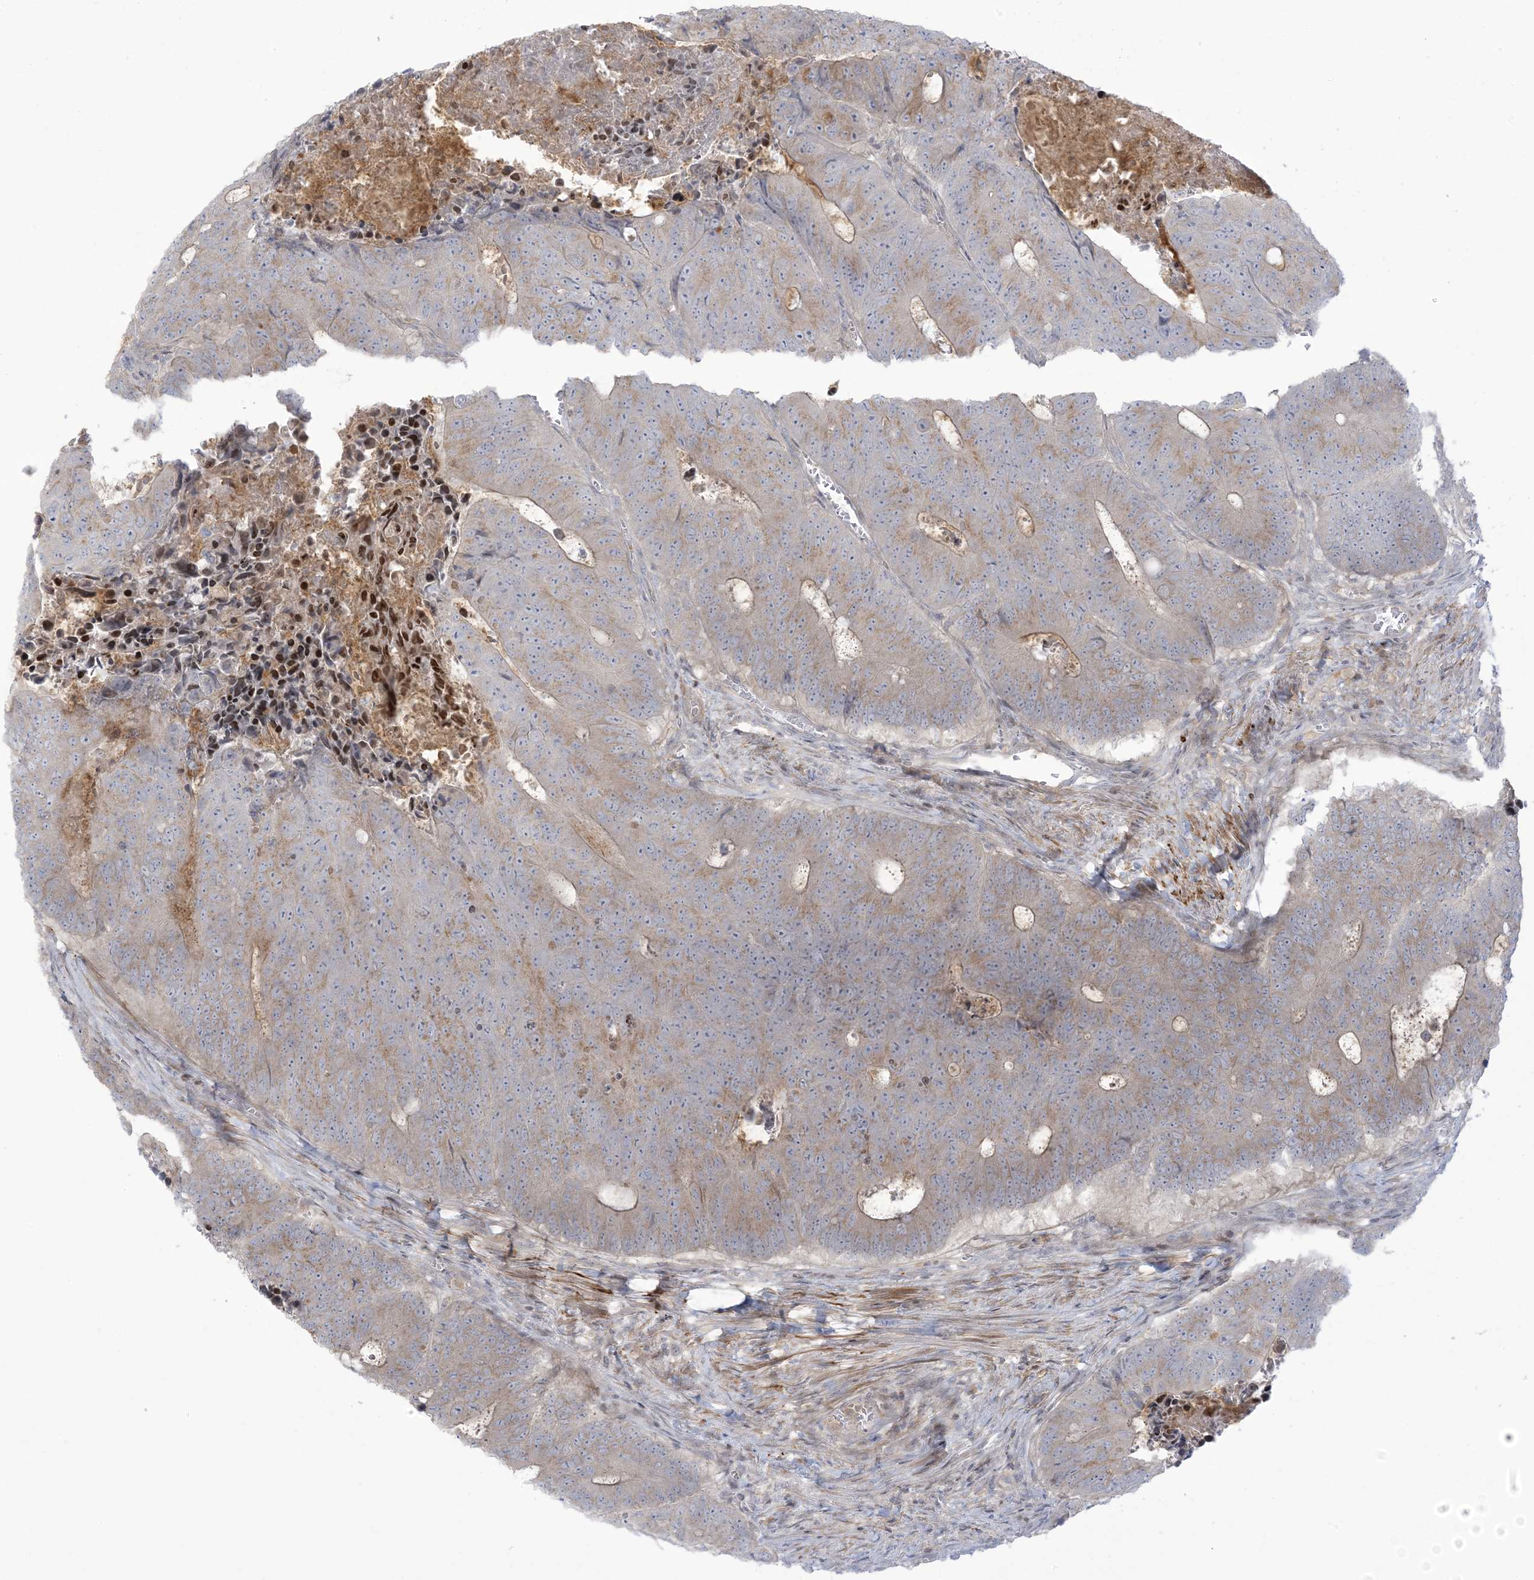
{"staining": {"intensity": "weak", "quantity": "<25%", "location": "cytoplasmic/membranous"}, "tissue": "colorectal cancer", "cell_type": "Tumor cells", "image_type": "cancer", "snomed": [{"axis": "morphology", "description": "Adenocarcinoma, NOS"}, {"axis": "topography", "description": "Colon"}], "caption": "Tumor cells are negative for brown protein staining in colorectal cancer (adenocarcinoma).", "gene": "AFTPH", "patient": {"sex": "male", "age": 87}}